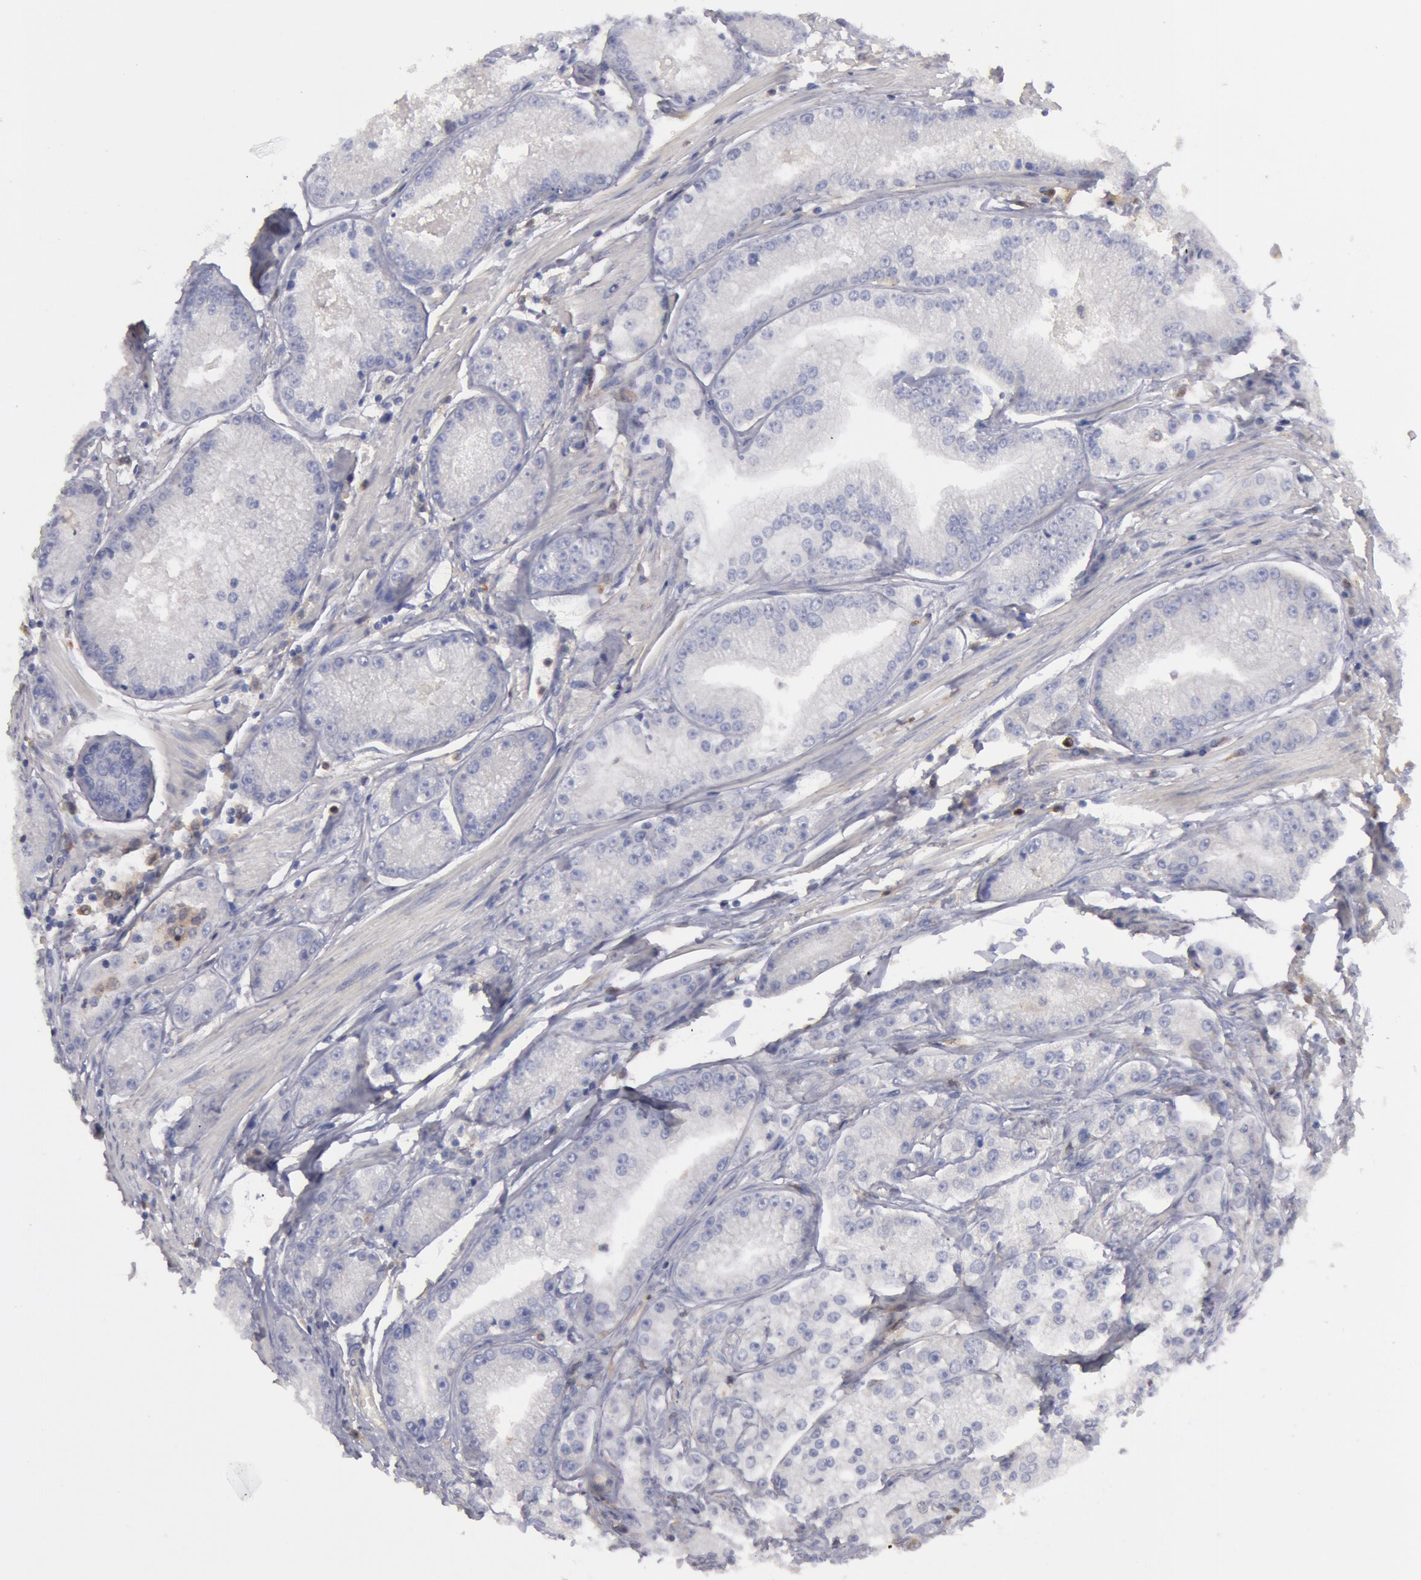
{"staining": {"intensity": "negative", "quantity": "none", "location": "none"}, "tissue": "prostate cancer", "cell_type": "Tumor cells", "image_type": "cancer", "snomed": [{"axis": "morphology", "description": "Adenocarcinoma, Medium grade"}, {"axis": "topography", "description": "Prostate"}], "caption": "Immunohistochemical staining of medium-grade adenocarcinoma (prostate) reveals no significant expression in tumor cells.", "gene": "SYK", "patient": {"sex": "male", "age": 72}}